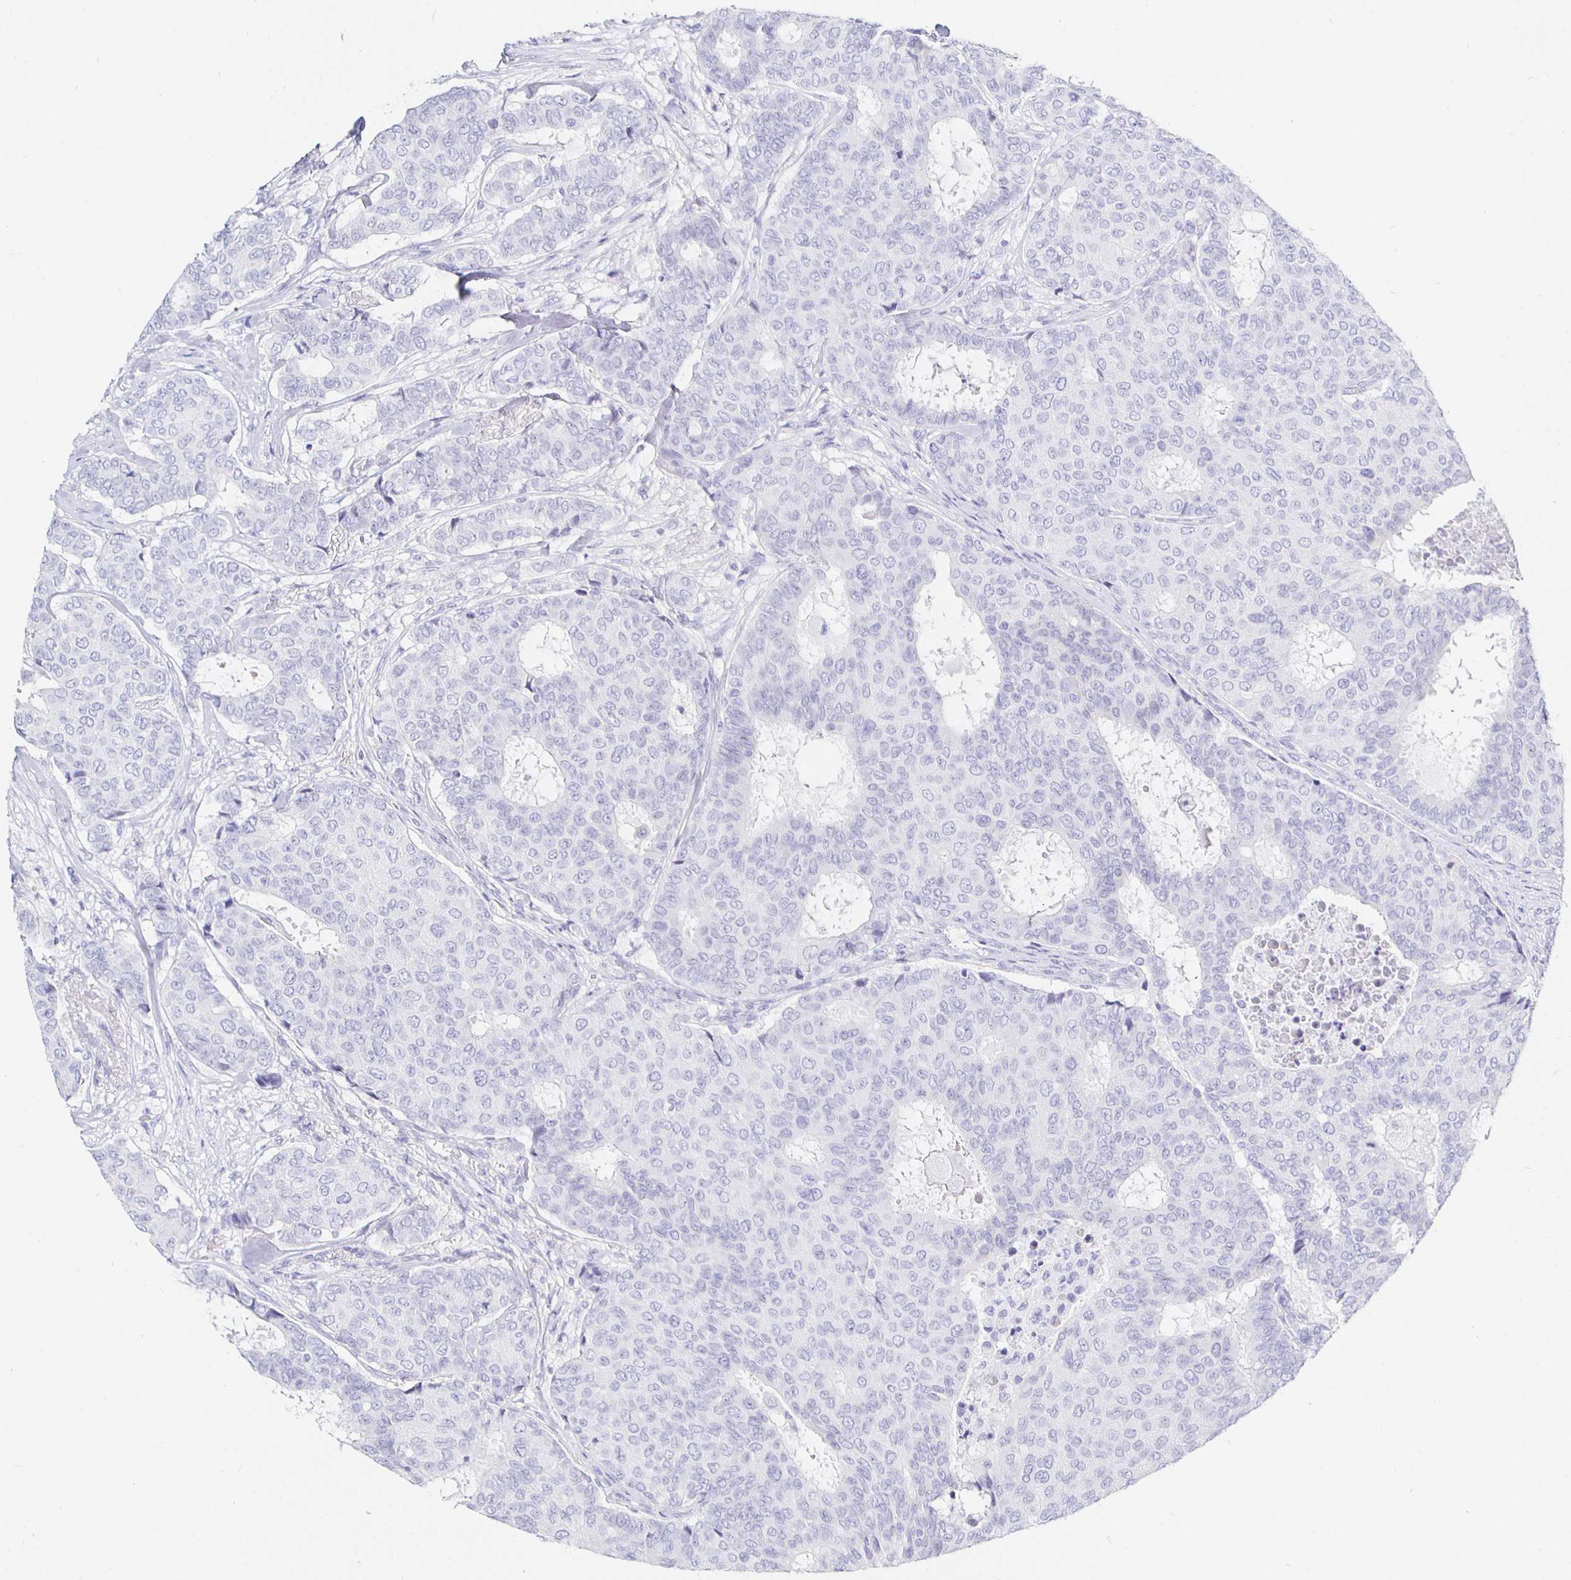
{"staining": {"intensity": "negative", "quantity": "none", "location": "none"}, "tissue": "breast cancer", "cell_type": "Tumor cells", "image_type": "cancer", "snomed": [{"axis": "morphology", "description": "Duct carcinoma"}, {"axis": "topography", "description": "Breast"}], "caption": "An image of breast cancer stained for a protein reveals no brown staining in tumor cells.", "gene": "CR2", "patient": {"sex": "female", "age": 75}}